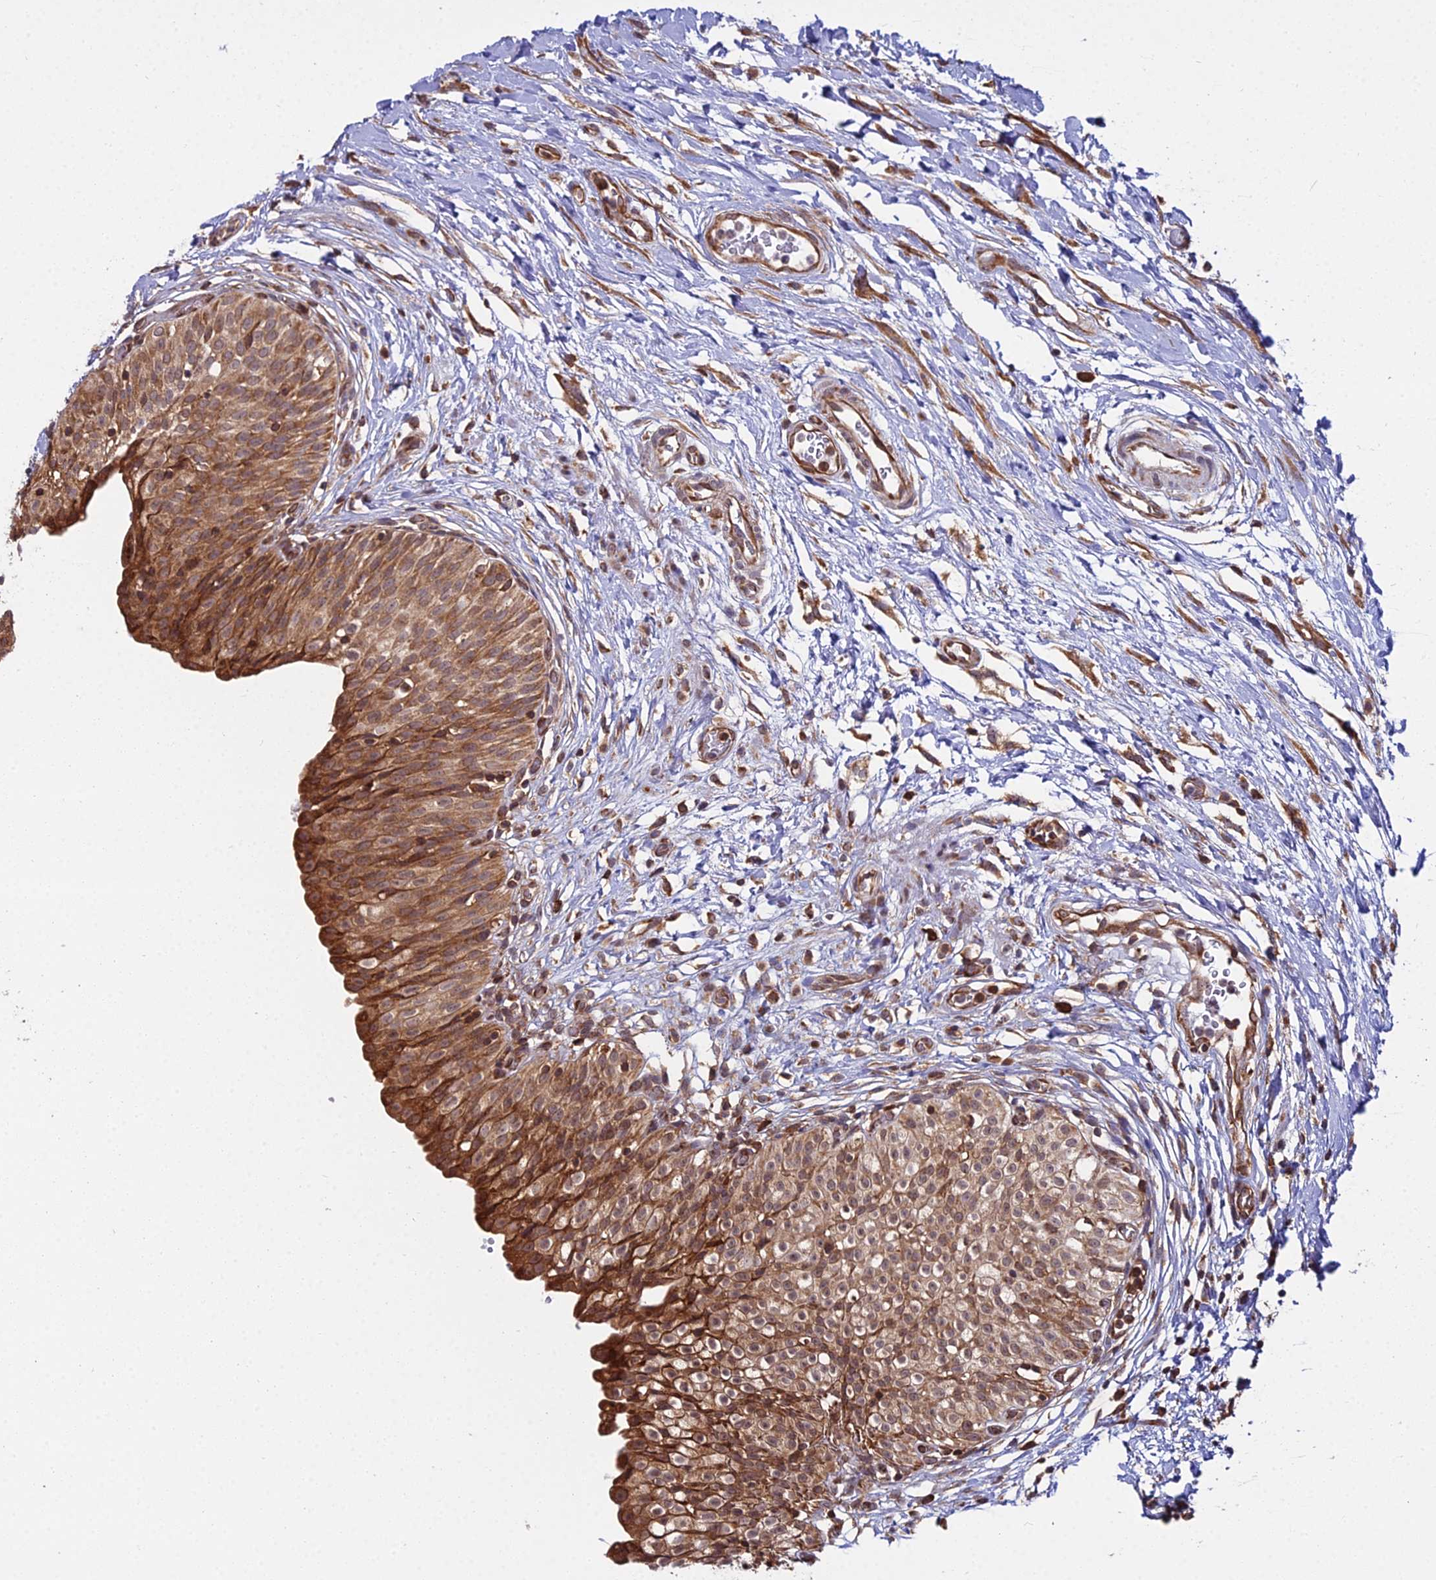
{"staining": {"intensity": "moderate", "quantity": ">75%", "location": "cytoplasmic/membranous"}, "tissue": "urinary bladder", "cell_type": "Urothelial cells", "image_type": "normal", "snomed": [{"axis": "morphology", "description": "Normal tissue, NOS"}, {"axis": "topography", "description": "Urinary bladder"}], "caption": "A high-resolution photomicrograph shows IHC staining of unremarkable urinary bladder, which displays moderate cytoplasmic/membranous staining in about >75% of urothelial cells.", "gene": "RPL26", "patient": {"sex": "male", "age": 55}}